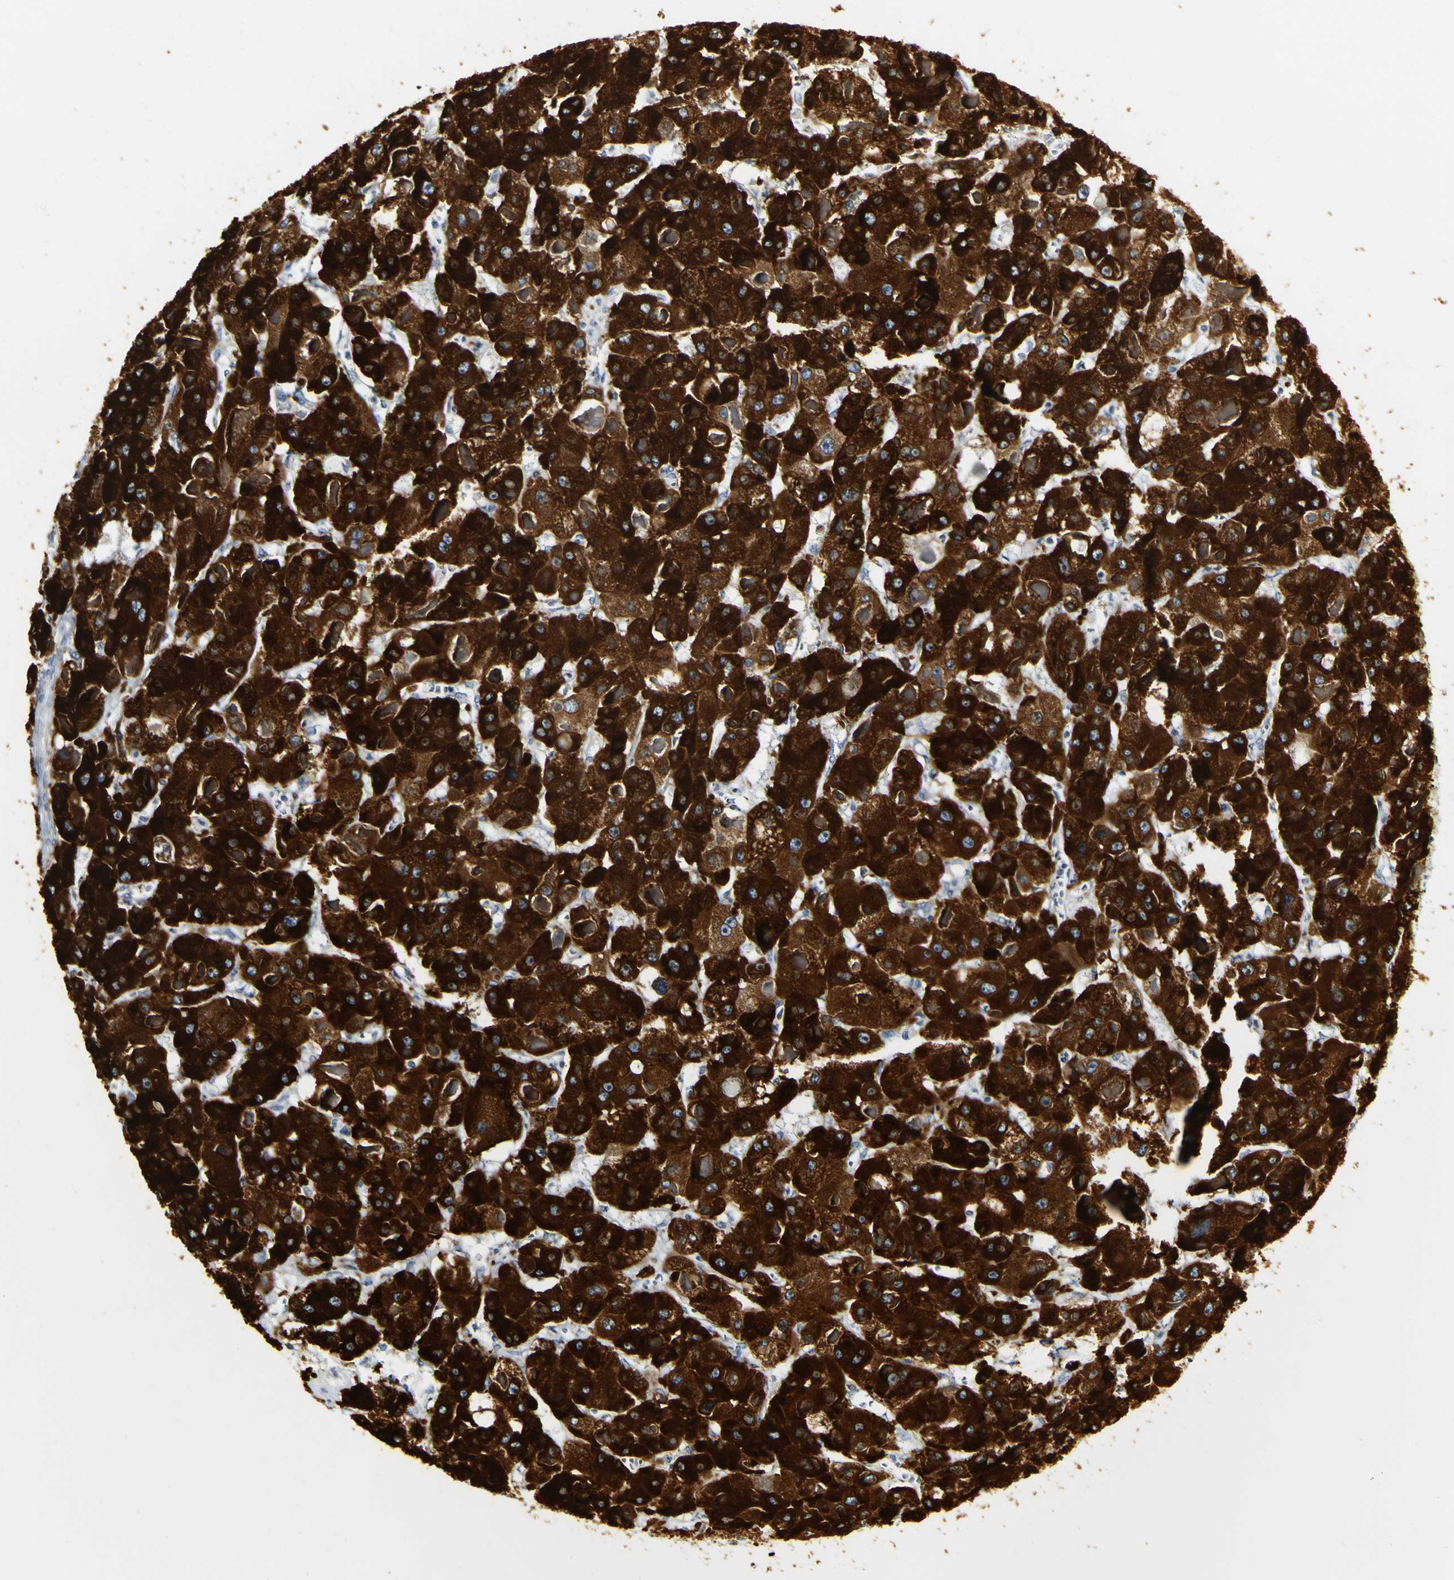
{"staining": {"intensity": "strong", "quantity": ">75%", "location": "cytoplasmic/membranous"}, "tissue": "liver cancer", "cell_type": "Tumor cells", "image_type": "cancer", "snomed": [{"axis": "morphology", "description": "Carcinoma, Hepatocellular, NOS"}, {"axis": "topography", "description": "Liver"}], "caption": "An immunohistochemistry (IHC) photomicrograph of tumor tissue is shown. Protein staining in brown highlights strong cytoplasmic/membranous positivity in hepatocellular carcinoma (liver) within tumor cells.", "gene": "FMO3", "patient": {"sex": "female", "age": 73}}